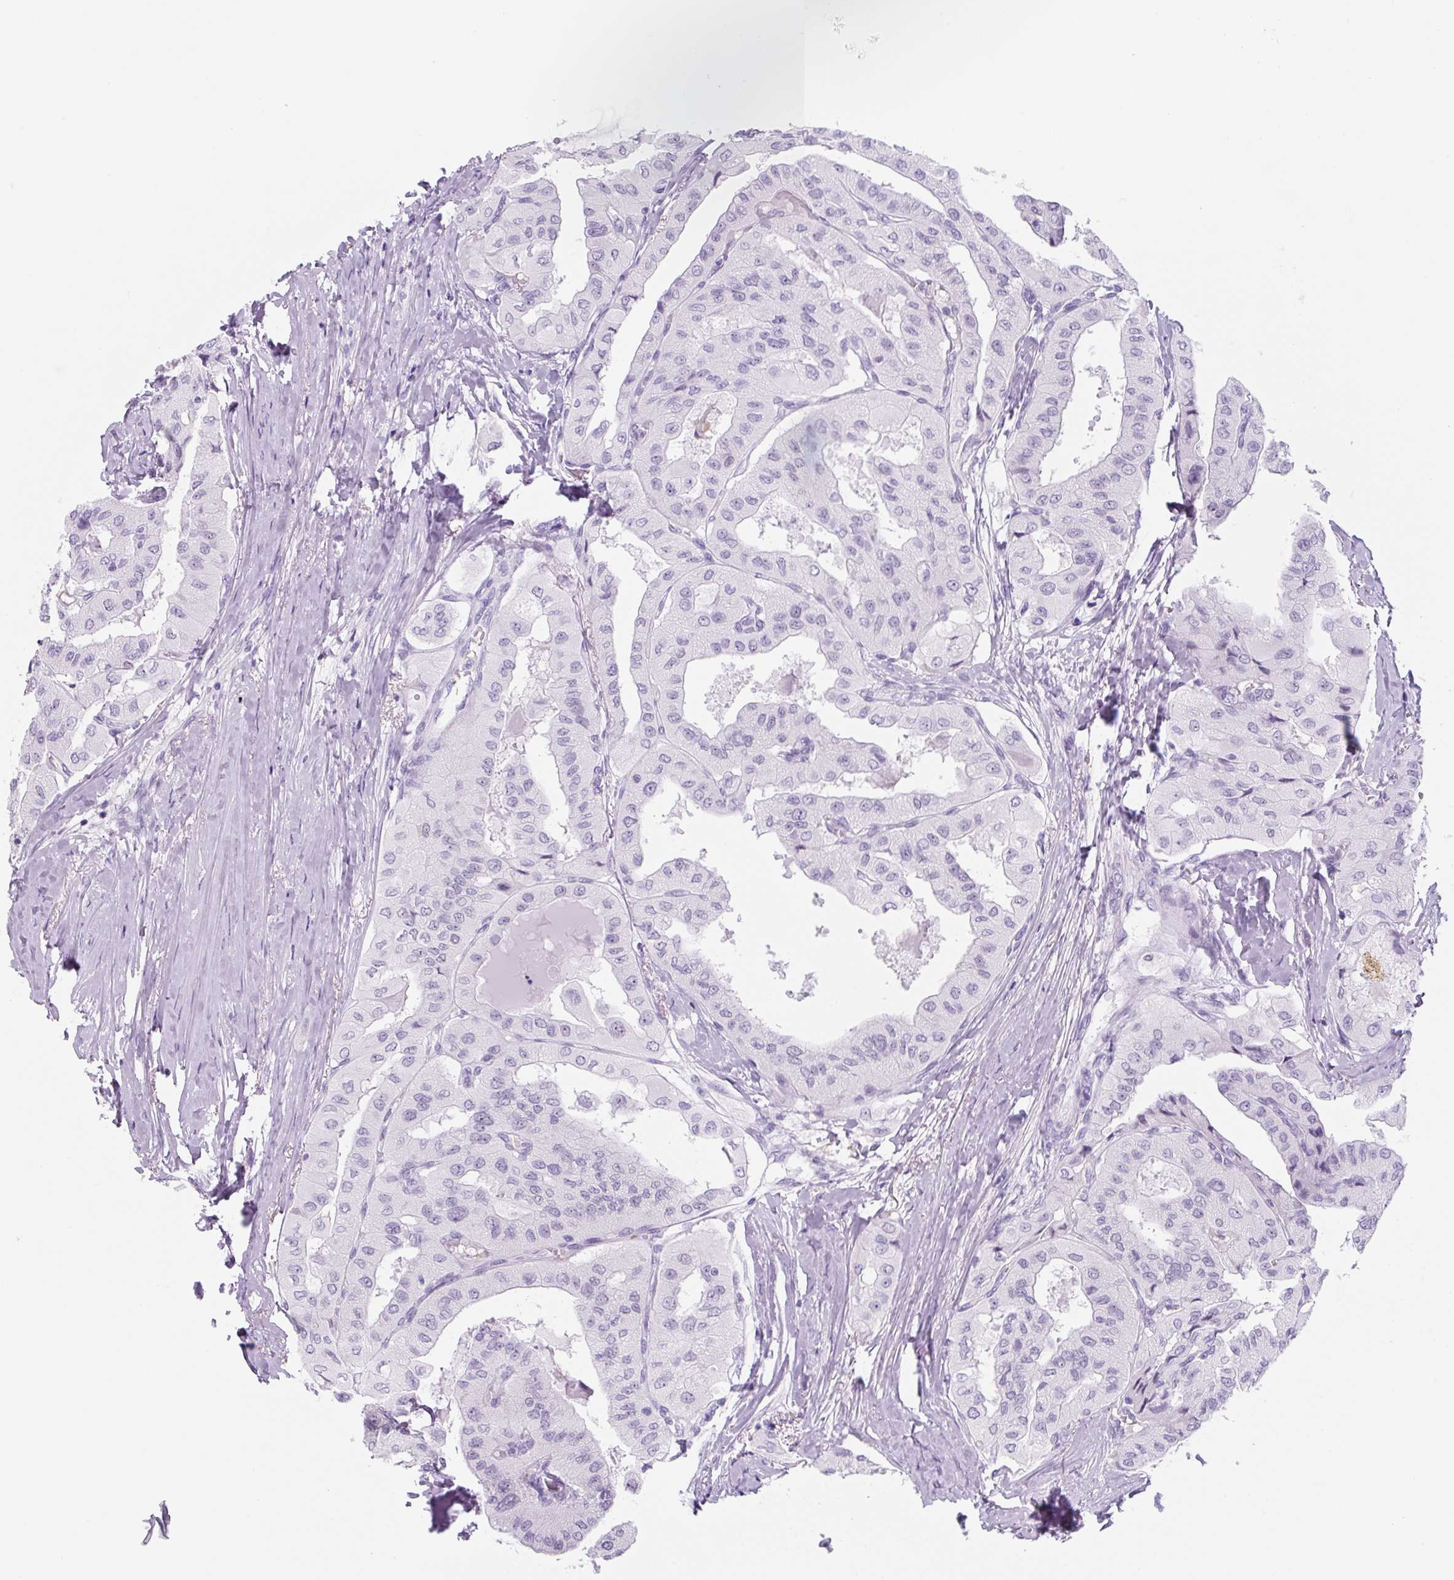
{"staining": {"intensity": "negative", "quantity": "none", "location": "none"}, "tissue": "thyroid cancer", "cell_type": "Tumor cells", "image_type": "cancer", "snomed": [{"axis": "morphology", "description": "Normal tissue, NOS"}, {"axis": "morphology", "description": "Papillary adenocarcinoma, NOS"}, {"axis": "topography", "description": "Thyroid gland"}], "caption": "A high-resolution image shows immunohistochemistry (IHC) staining of thyroid cancer (papillary adenocarcinoma), which reveals no significant positivity in tumor cells.", "gene": "TNFRSF8", "patient": {"sex": "female", "age": 59}}